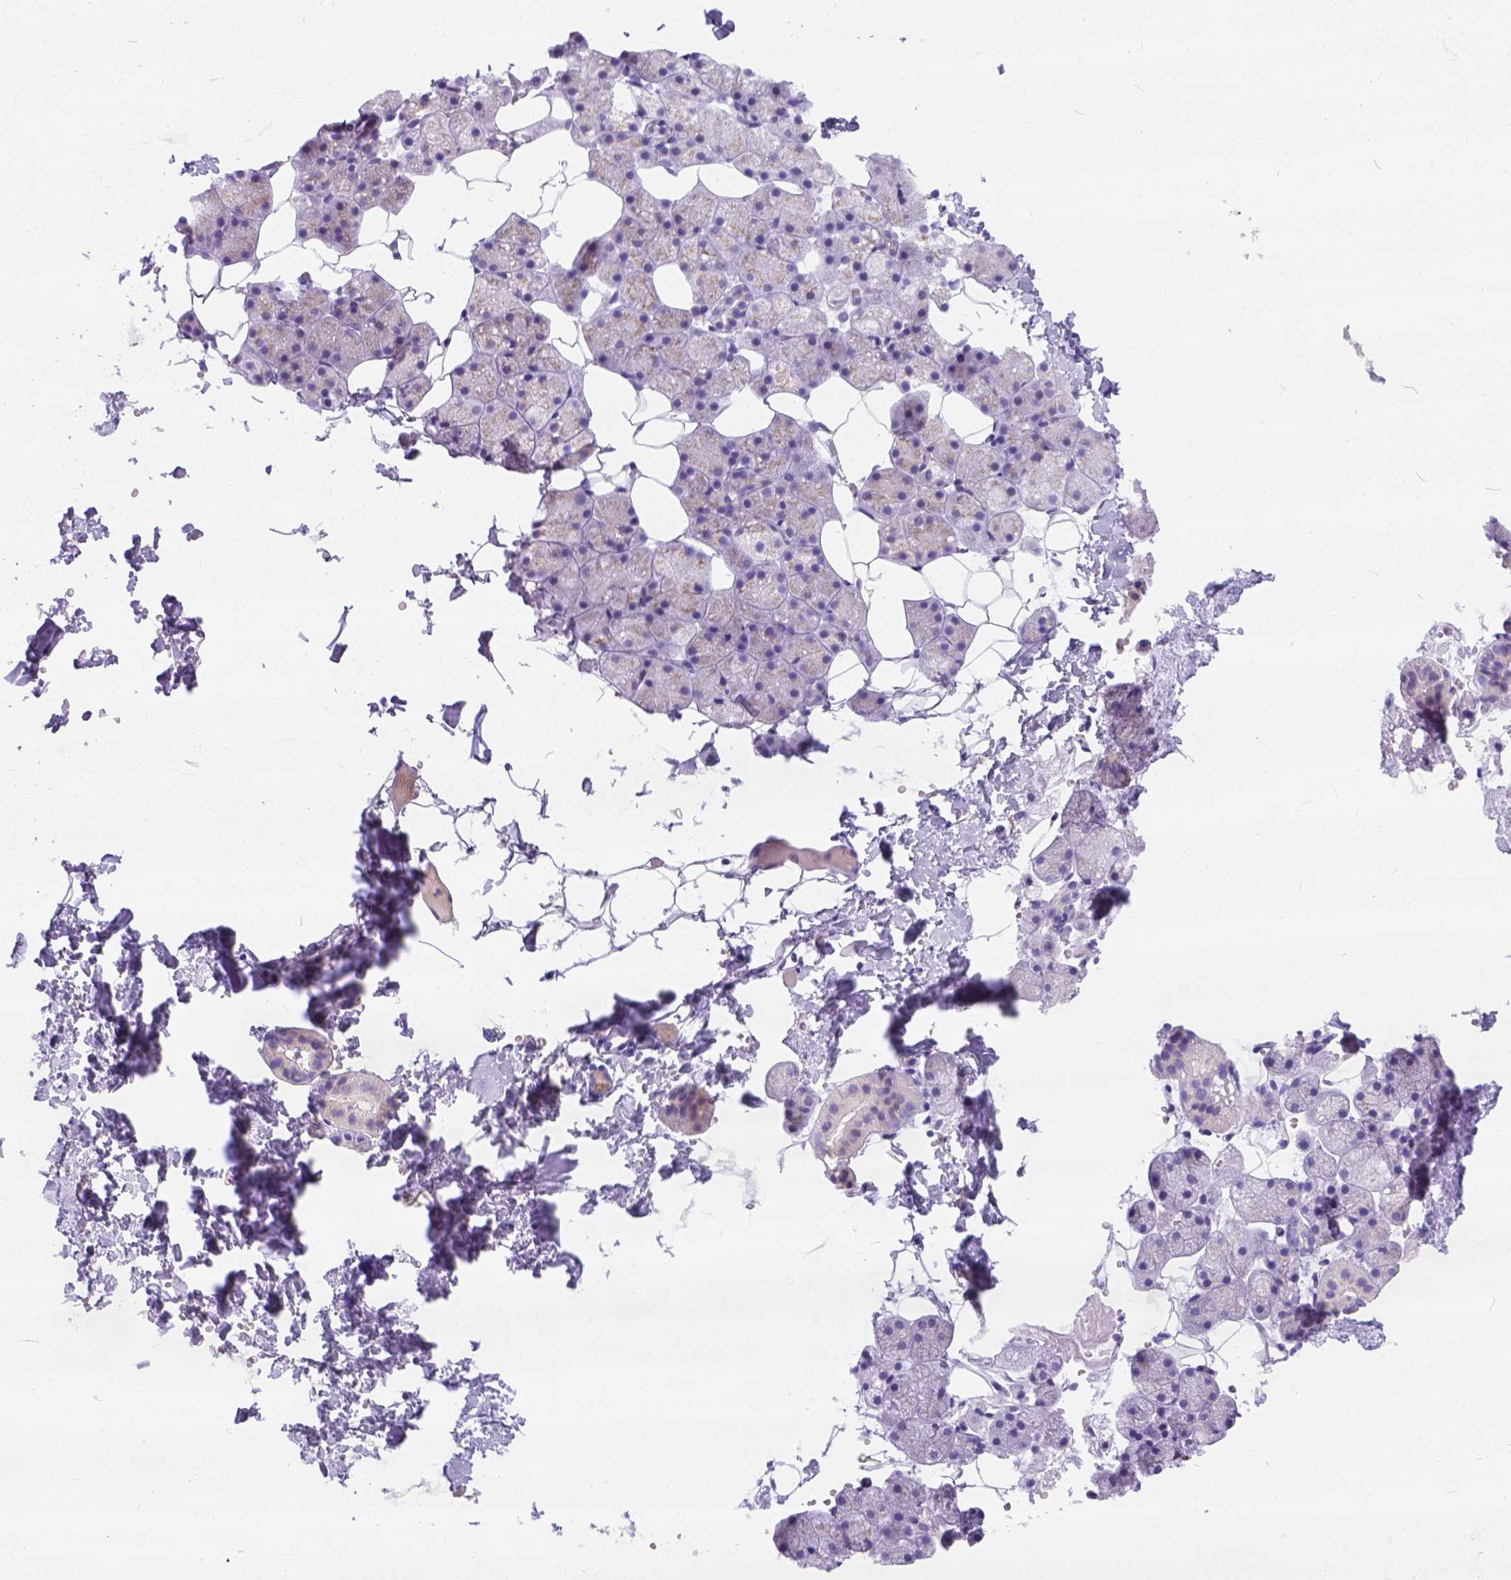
{"staining": {"intensity": "weak", "quantity": "25%-75%", "location": "cytoplasmic/membranous"}, "tissue": "salivary gland", "cell_type": "Glandular cells", "image_type": "normal", "snomed": [{"axis": "morphology", "description": "Normal tissue, NOS"}, {"axis": "topography", "description": "Salivary gland"}], "caption": "The image exhibits immunohistochemical staining of normal salivary gland. There is weak cytoplasmic/membranous staining is appreciated in approximately 25%-75% of glandular cells.", "gene": "PHF7", "patient": {"sex": "male", "age": 38}}